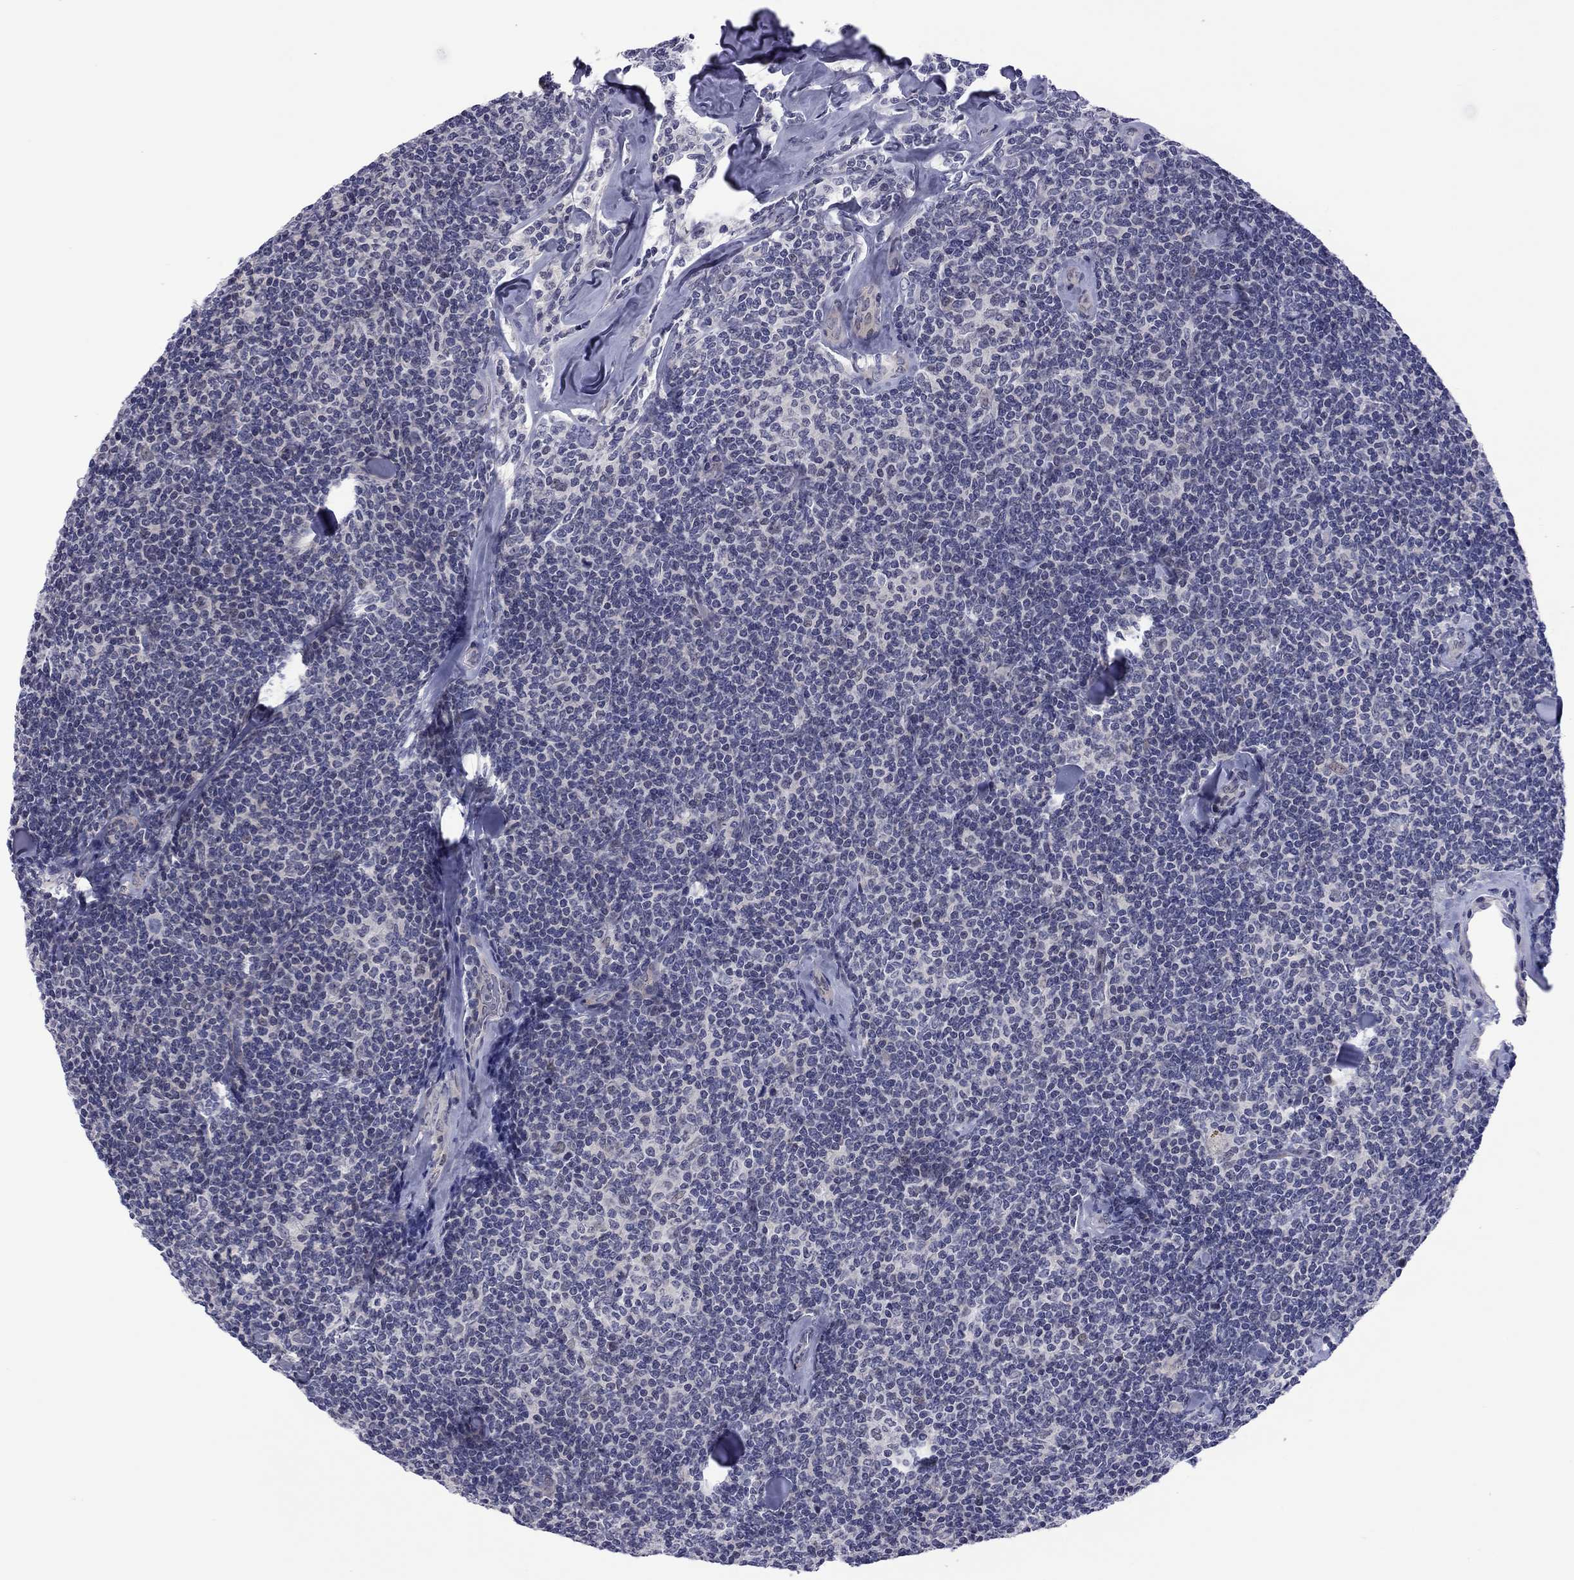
{"staining": {"intensity": "negative", "quantity": "none", "location": "none"}, "tissue": "lymphoma", "cell_type": "Tumor cells", "image_type": "cancer", "snomed": [{"axis": "morphology", "description": "Malignant lymphoma, non-Hodgkin's type, Low grade"}, {"axis": "topography", "description": "Lymph node"}], "caption": "Immunohistochemistry (IHC) of human low-grade malignant lymphoma, non-Hodgkin's type exhibits no positivity in tumor cells. The staining is performed using DAB (3,3'-diaminobenzidine) brown chromogen with nuclei counter-stained in using hematoxylin.", "gene": "POU5F2", "patient": {"sex": "female", "age": 56}}